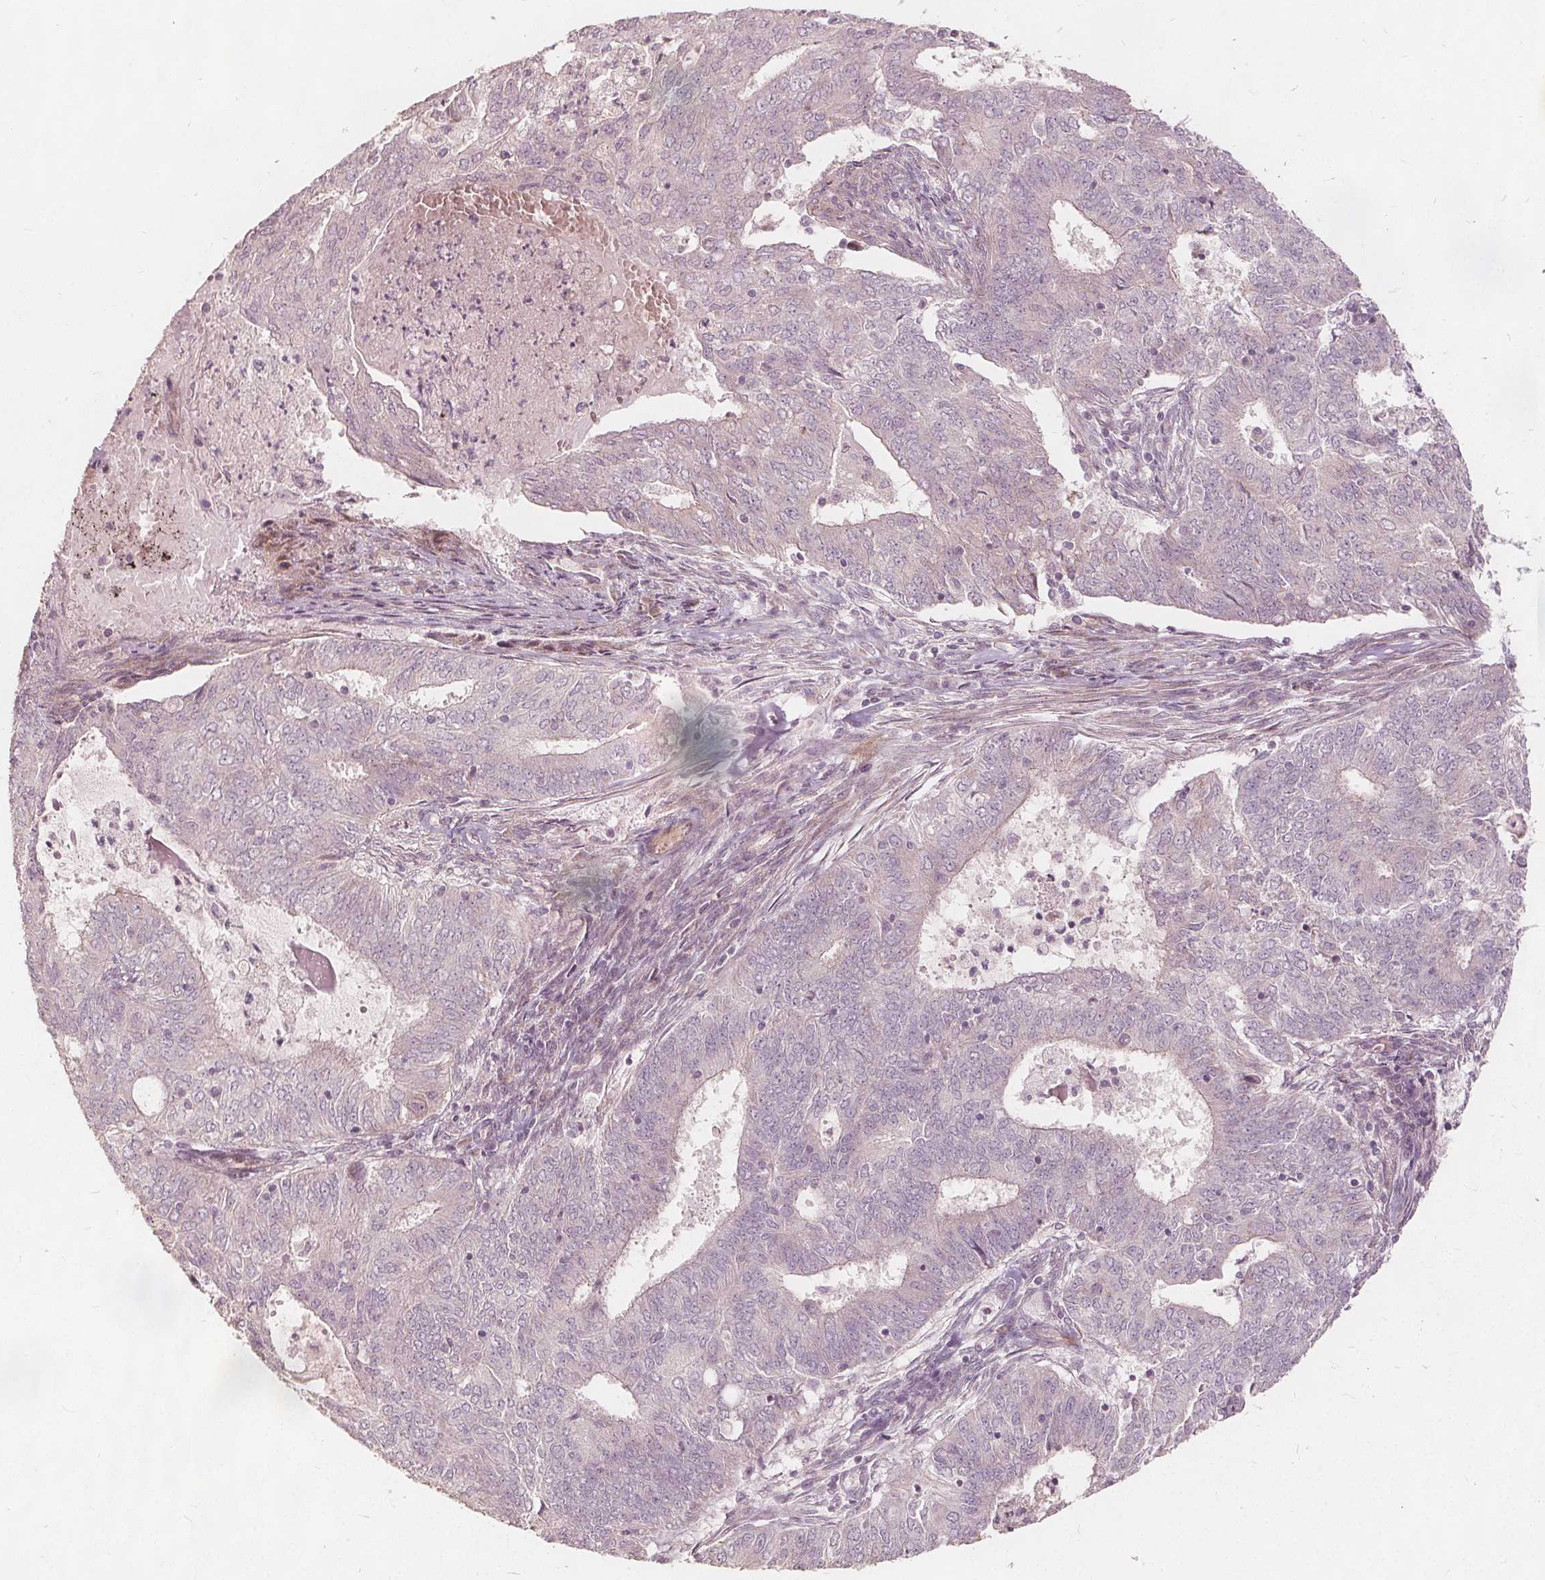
{"staining": {"intensity": "weak", "quantity": "<25%", "location": "cytoplasmic/membranous"}, "tissue": "endometrial cancer", "cell_type": "Tumor cells", "image_type": "cancer", "snomed": [{"axis": "morphology", "description": "Adenocarcinoma, NOS"}, {"axis": "topography", "description": "Endometrium"}], "caption": "Tumor cells show no significant expression in endometrial cancer (adenocarcinoma).", "gene": "PTPRT", "patient": {"sex": "female", "age": 62}}